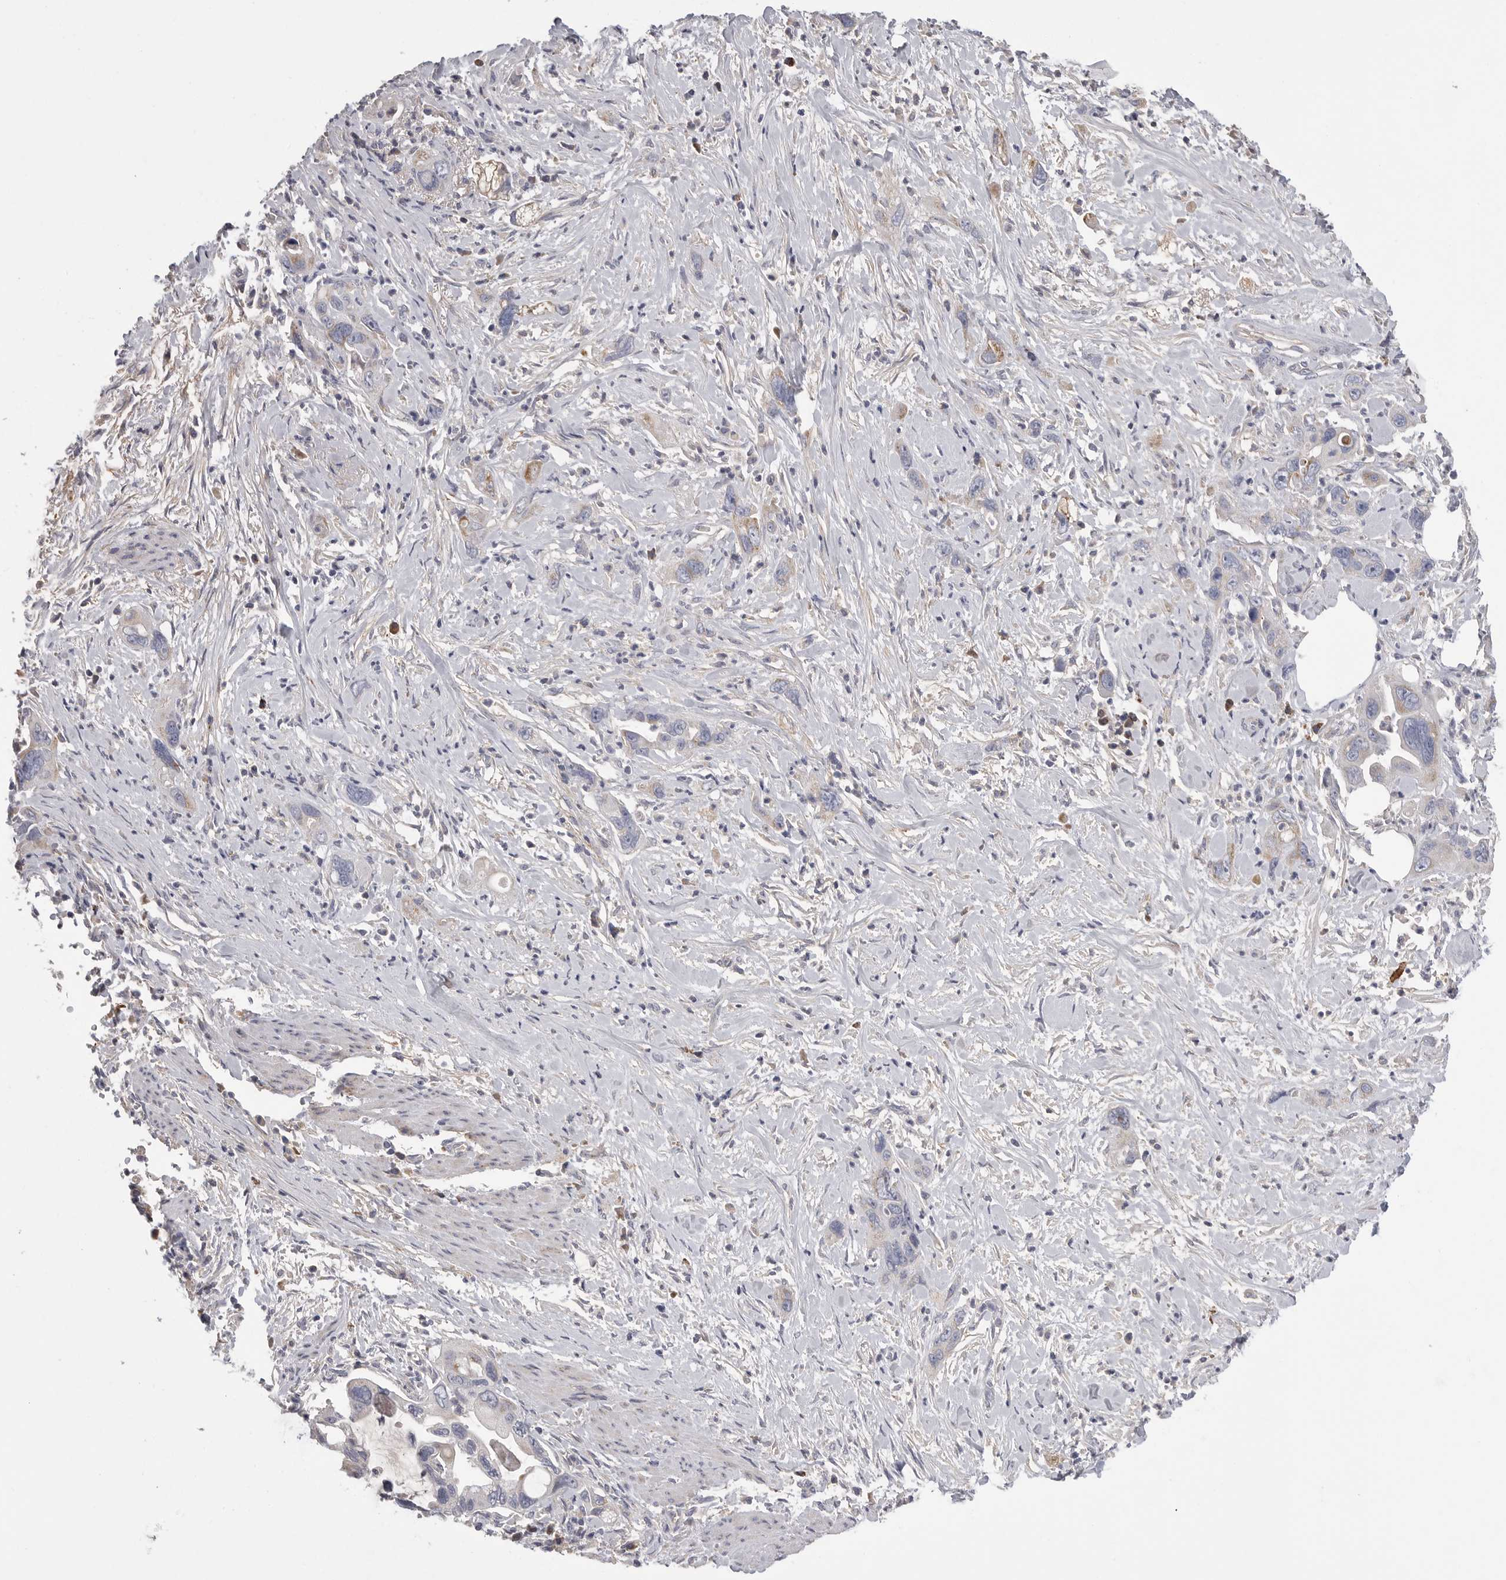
{"staining": {"intensity": "weak", "quantity": "<25%", "location": "cytoplasmic/membranous"}, "tissue": "pancreatic cancer", "cell_type": "Tumor cells", "image_type": "cancer", "snomed": [{"axis": "morphology", "description": "Adenocarcinoma, NOS"}, {"axis": "topography", "description": "Pancreas"}], "caption": "A micrograph of human pancreatic cancer is negative for staining in tumor cells. Nuclei are stained in blue.", "gene": "SDC3", "patient": {"sex": "female", "age": 70}}